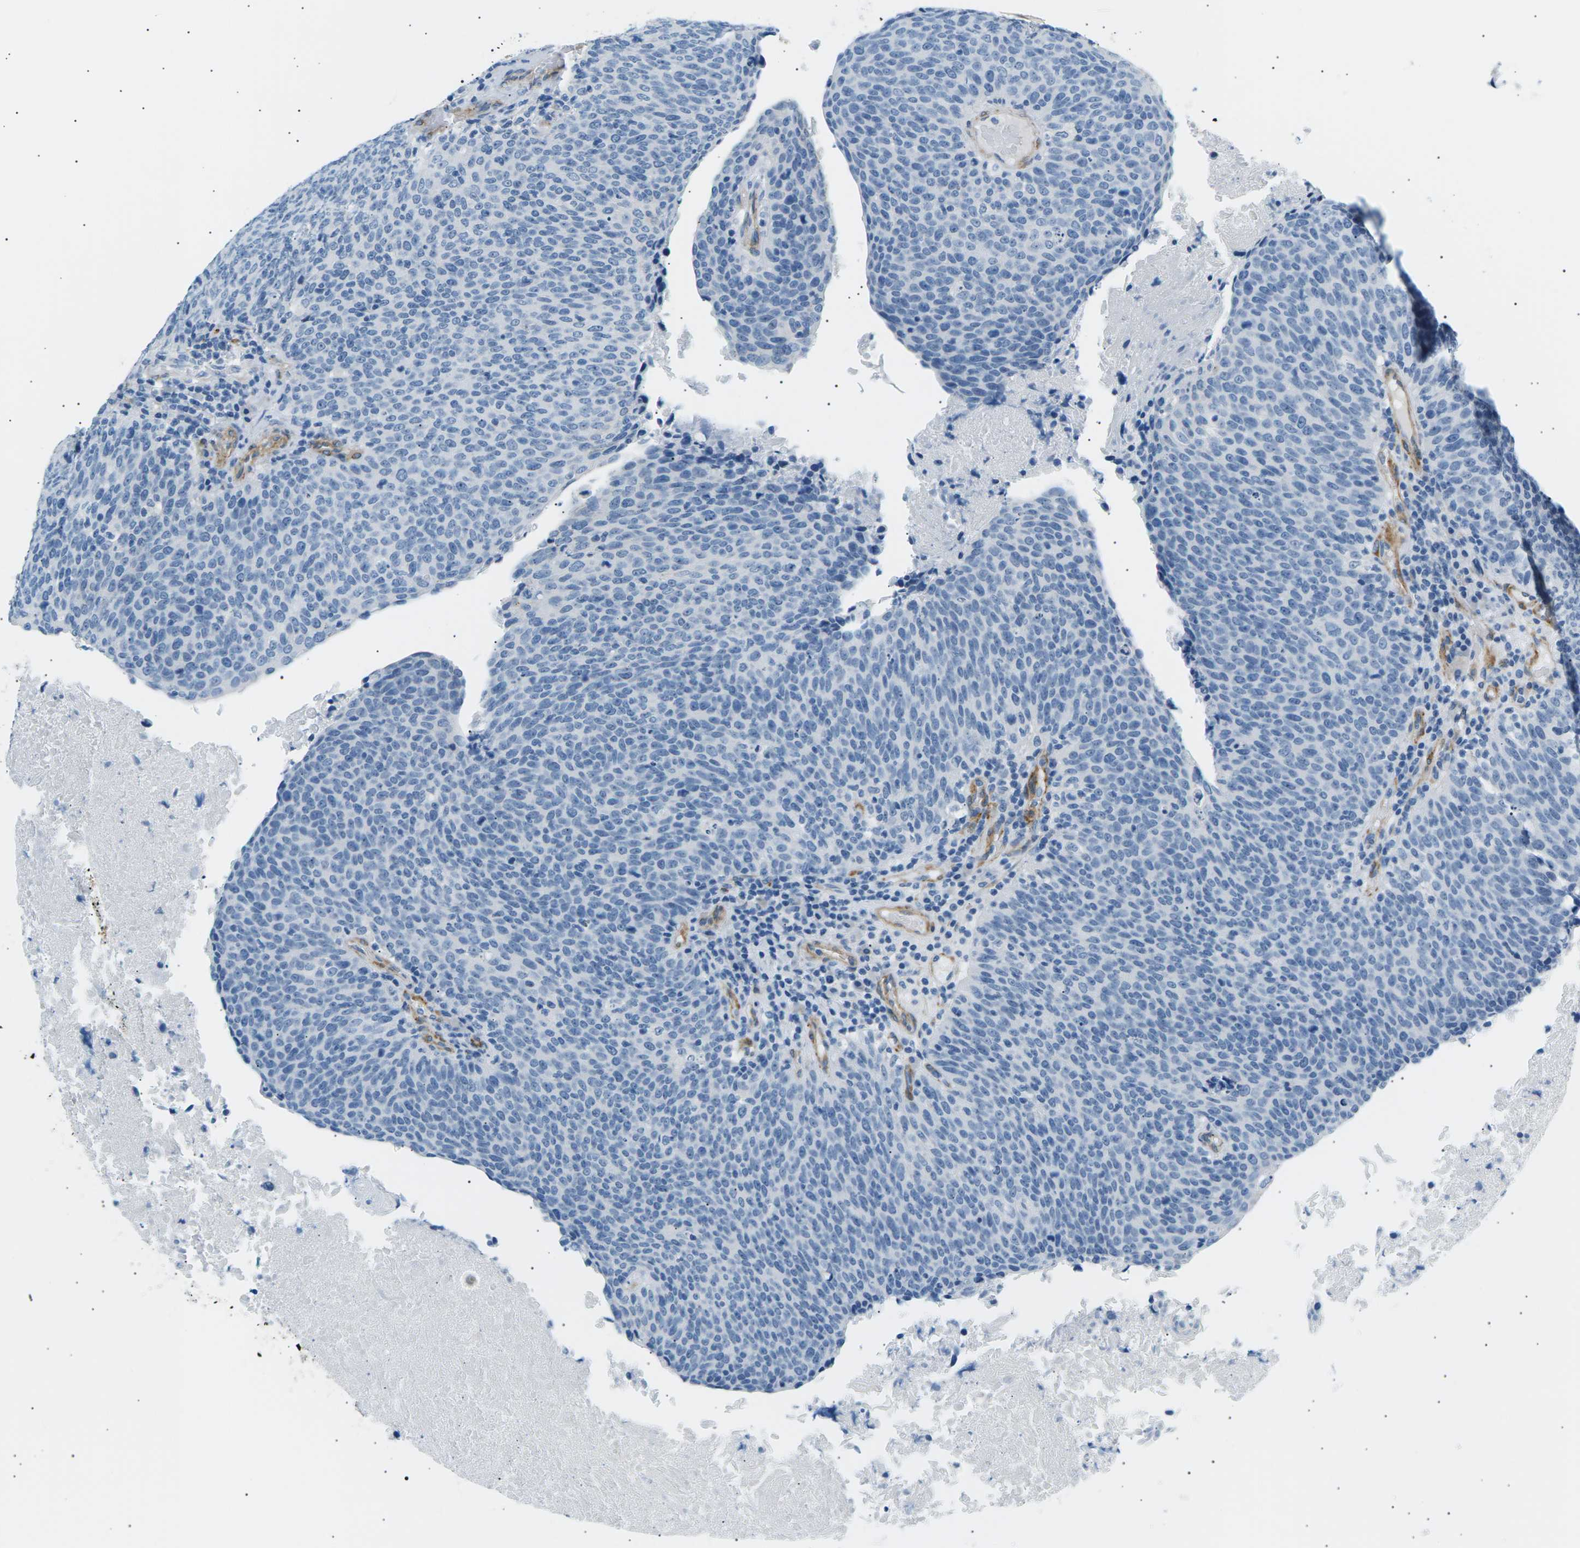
{"staining": {"intensity": "negative", "quantity": "none", "location": "none"}, "tissue": "head and neck cancer", "cell_type": "Tumor cells", "image_type": "cancer", "snomed": [{"axis": "morphology", "description": "Squamous cell carcinoma, NOS"}, {"axis": "morphology", "description": "Squamous cell carcinoma, metastatic, NOS"}, {"axis": "topography", "description": "Lymph node"}, {"axis": "topography", "description": "Head-Neck"}], "caption": "High magnification brightfield microscopy of squamous cell carcinoma (head and neck) stained with DAB (brown) and counterstained with hematoxylin (blue): tumor cells show no significant positivity. (Brightfield microscopy of DAB (3,3'-diaminobenzidine) immunohistochemistry at high magnification).", "gene": "SEPTIN5", "patient": {"sex": "male", "age": 62}}